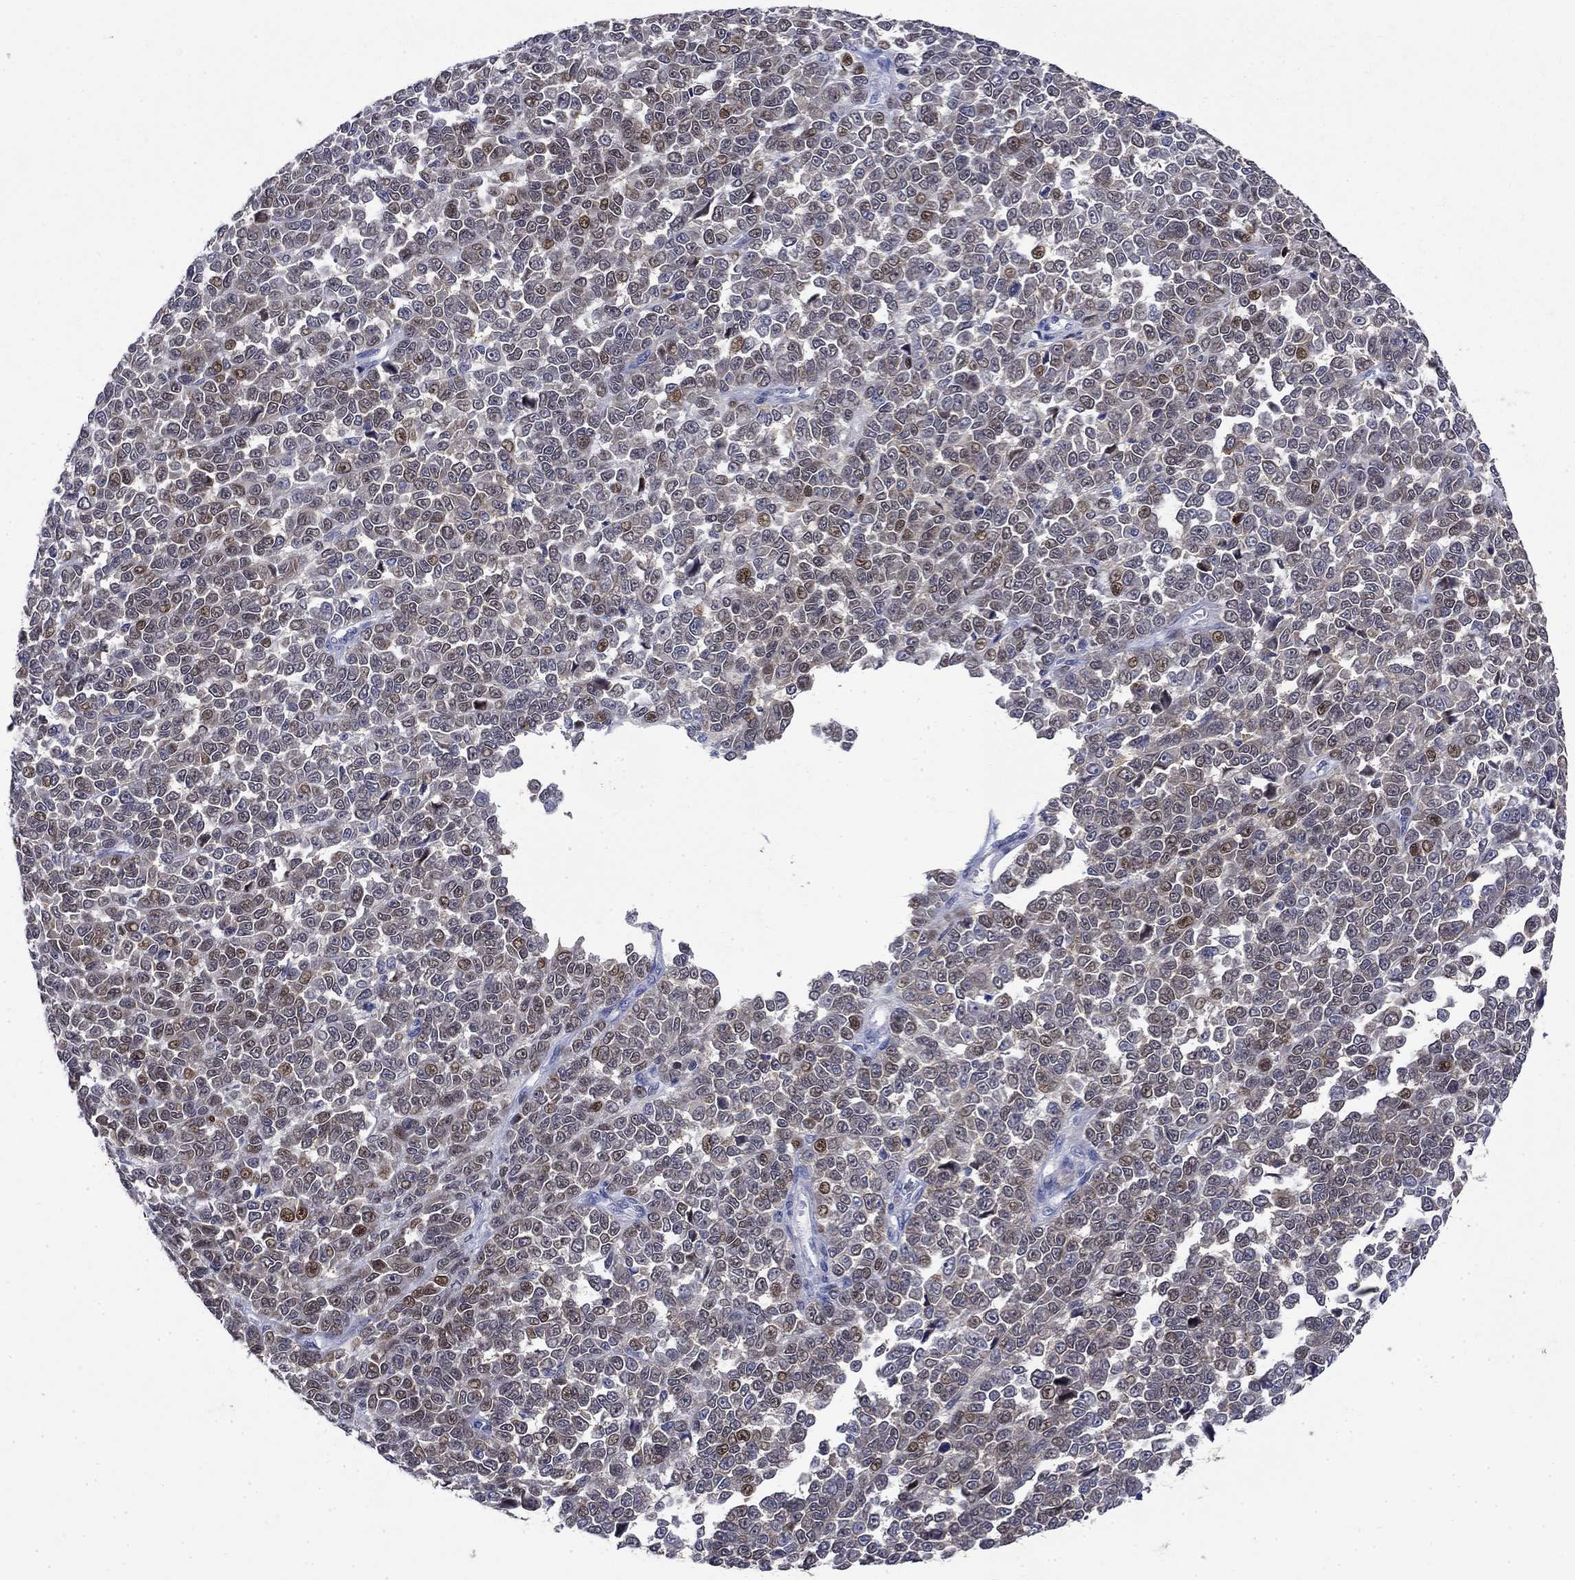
{"staining": {"intensity": "moderate", "quantity": "<25%", "location": "cytoplasmic/membranous,nuclear"}, "tissue": "melanoma", "cell_type": "Tumor cells", "image_type": "cancer", "snomed": [{"axis": "morphology", "description": "Malignant melanoma, NOS"}, {"axis": "topography", "description": "Skin"}], "caption": "Immunohistochemical staining of human malignant melanoma reveals moderate cytoplasmic/membranous and nuclear protein staining in approximately <25% of tumor cells.", "gene": "STAB2", "patient": {"sex": "female", "age": 95}}